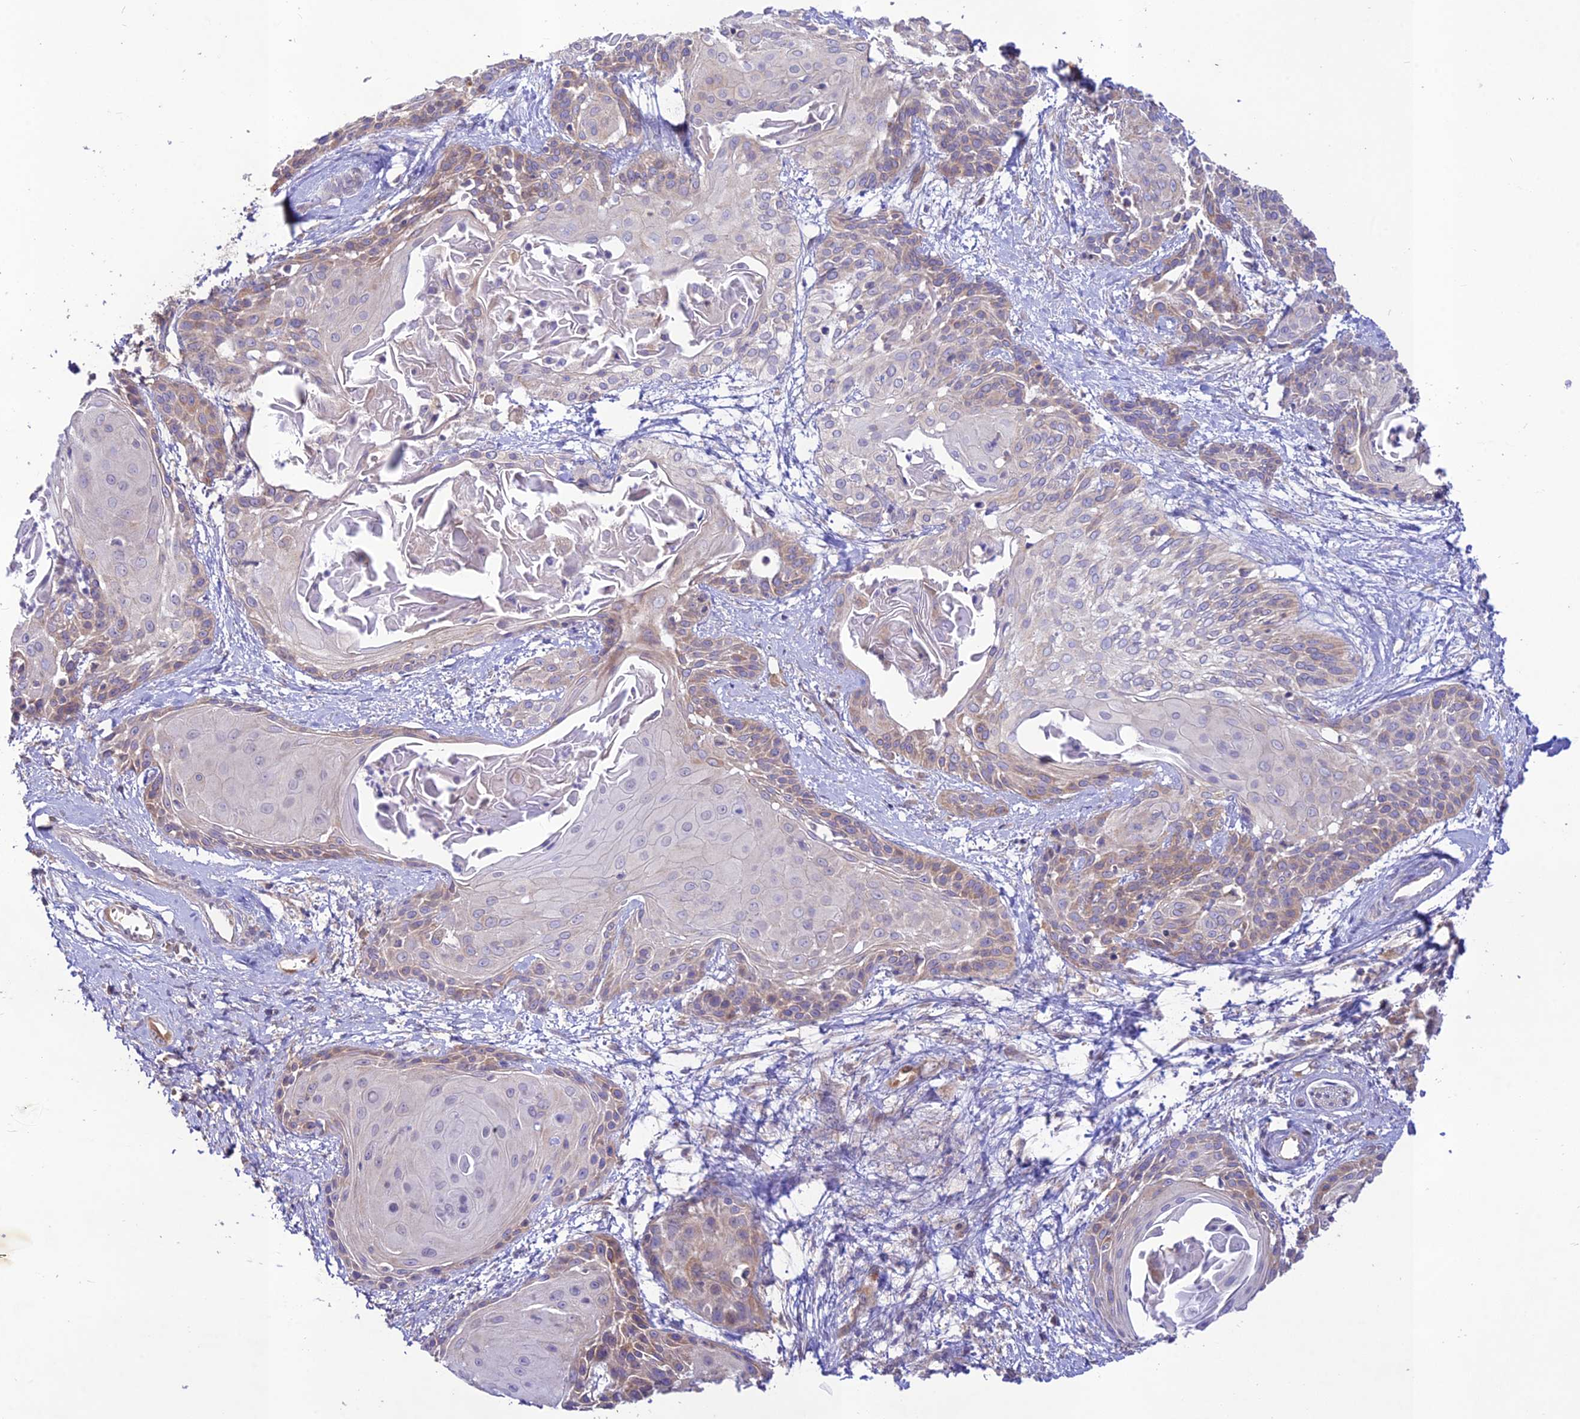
{"staining": {"intensity": "weak", "quantity": "<25%", "location": "cytoplasmic/membranous"}, "tissue": "cervical cancer", "cell_type": "Tumor cells", "image_type": "cancer", "snomed": [{"axis": "morphology", "description": "Squamous cell carcinoma, NOS"}, {"axis": "topography", "description": "Cervix"}], "caption": "This is a image of IHC staining of squamous cell carcinoma (cervical), which shows no staining in tumor cells.", "gene": "TMEM259", "patient": {"sex": "female", "age": 57}}